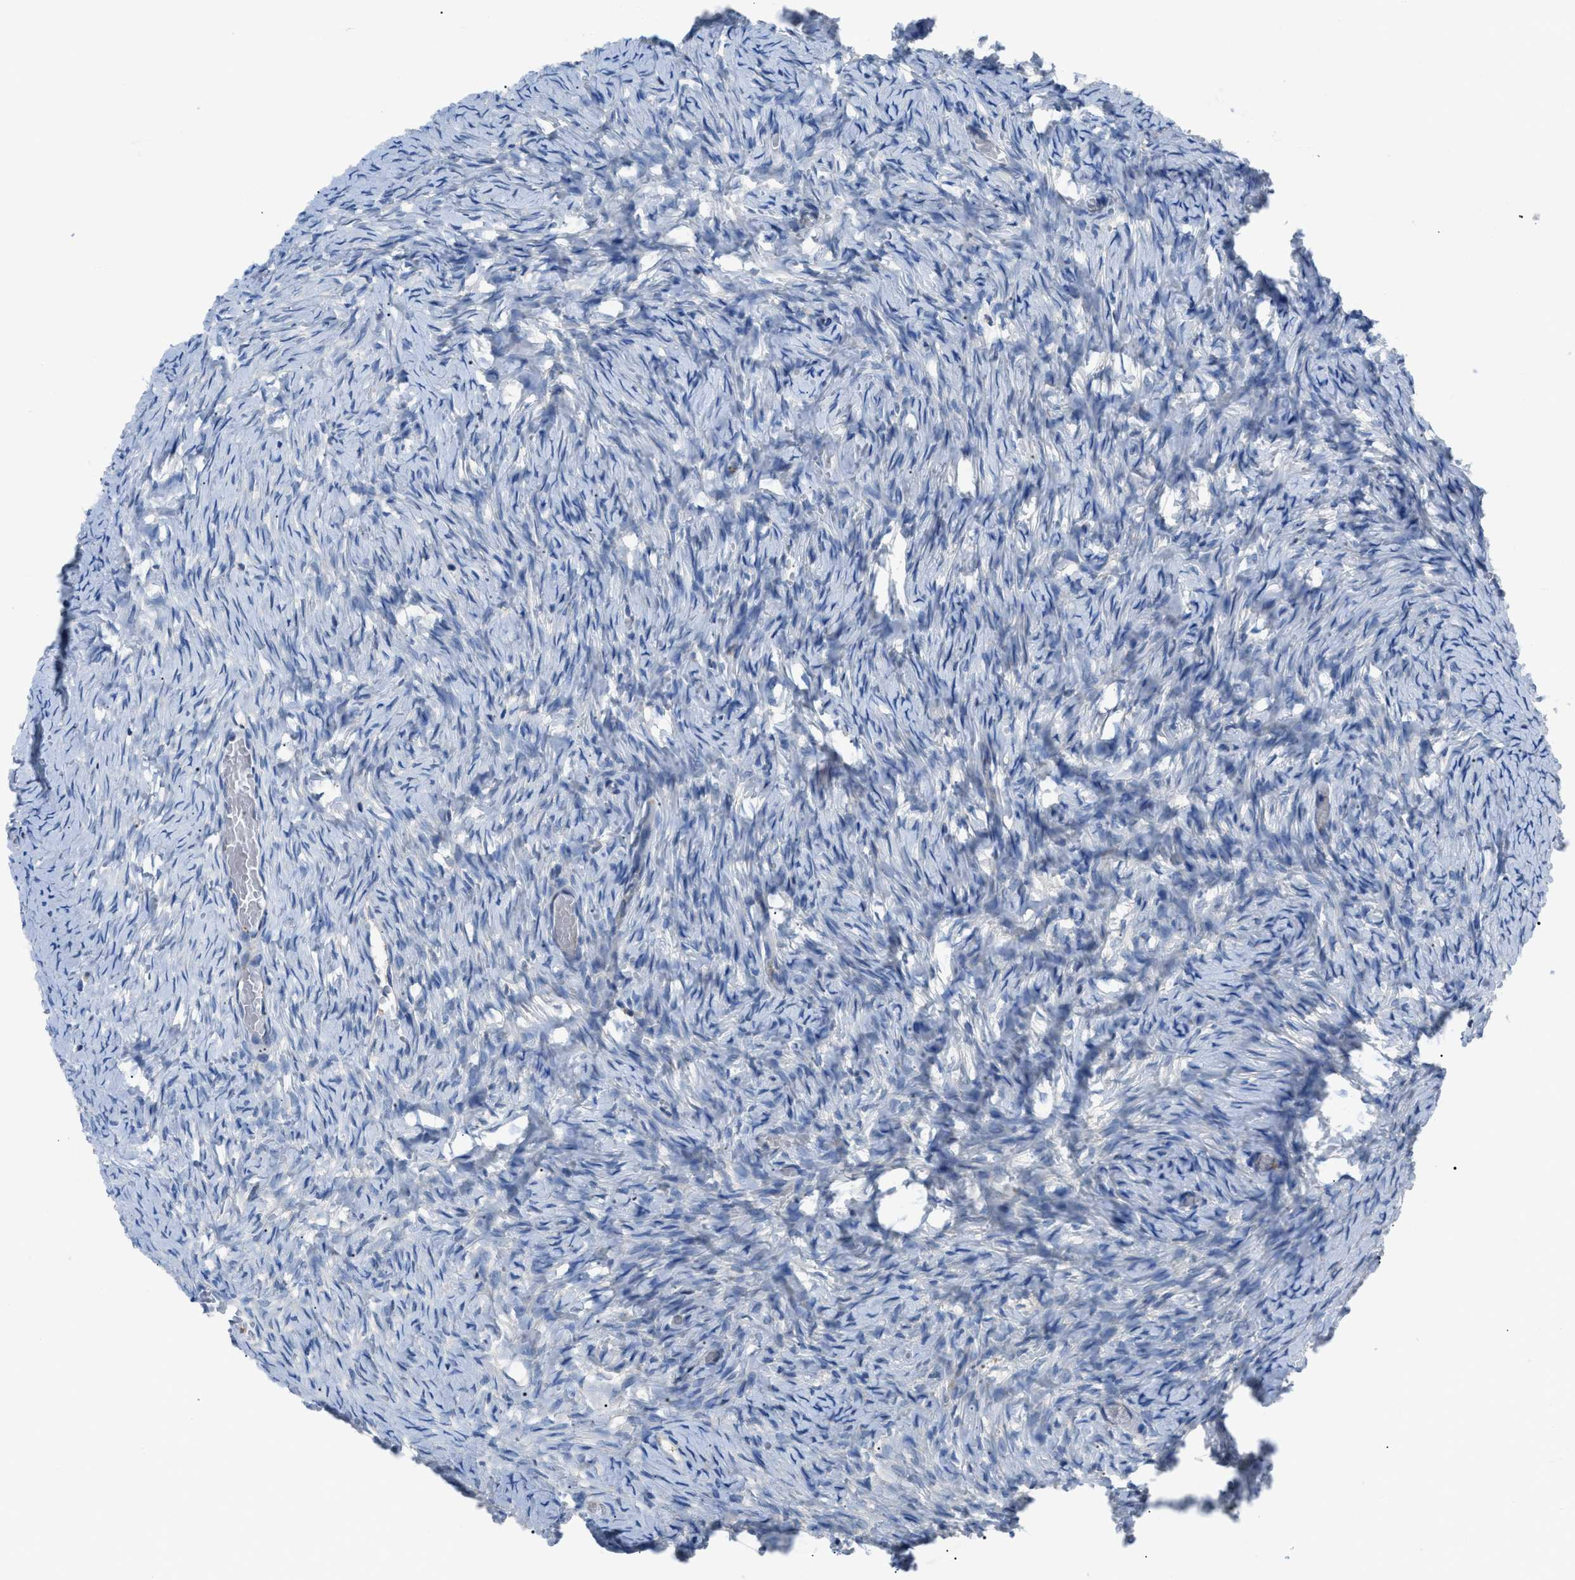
{"staining": {"intensity": "weak", "quantity": ">75%", "location": "cytoplasmic/membranous"}, "tissue": "ovary", "cell_type": "Follicle cells", "image_type": "normal", "snomed": [{"axis": "morphology", "description": "Normal tissue, NOS"}, {"axis": "topography", "description": "Ovary"}], "caption": "Protein analysis of benign ovary shows weak cytoplasmic/membranous staining in about >75% of follicle cells. The staining was performed using DAB (3,3'-diaminobenzidine), with brown indicating positive protein expression. Nuclei are stained blue with hematoxylin.", "gene": "ZDHHC24", "patient": {"sex": "female", "age": 27}}